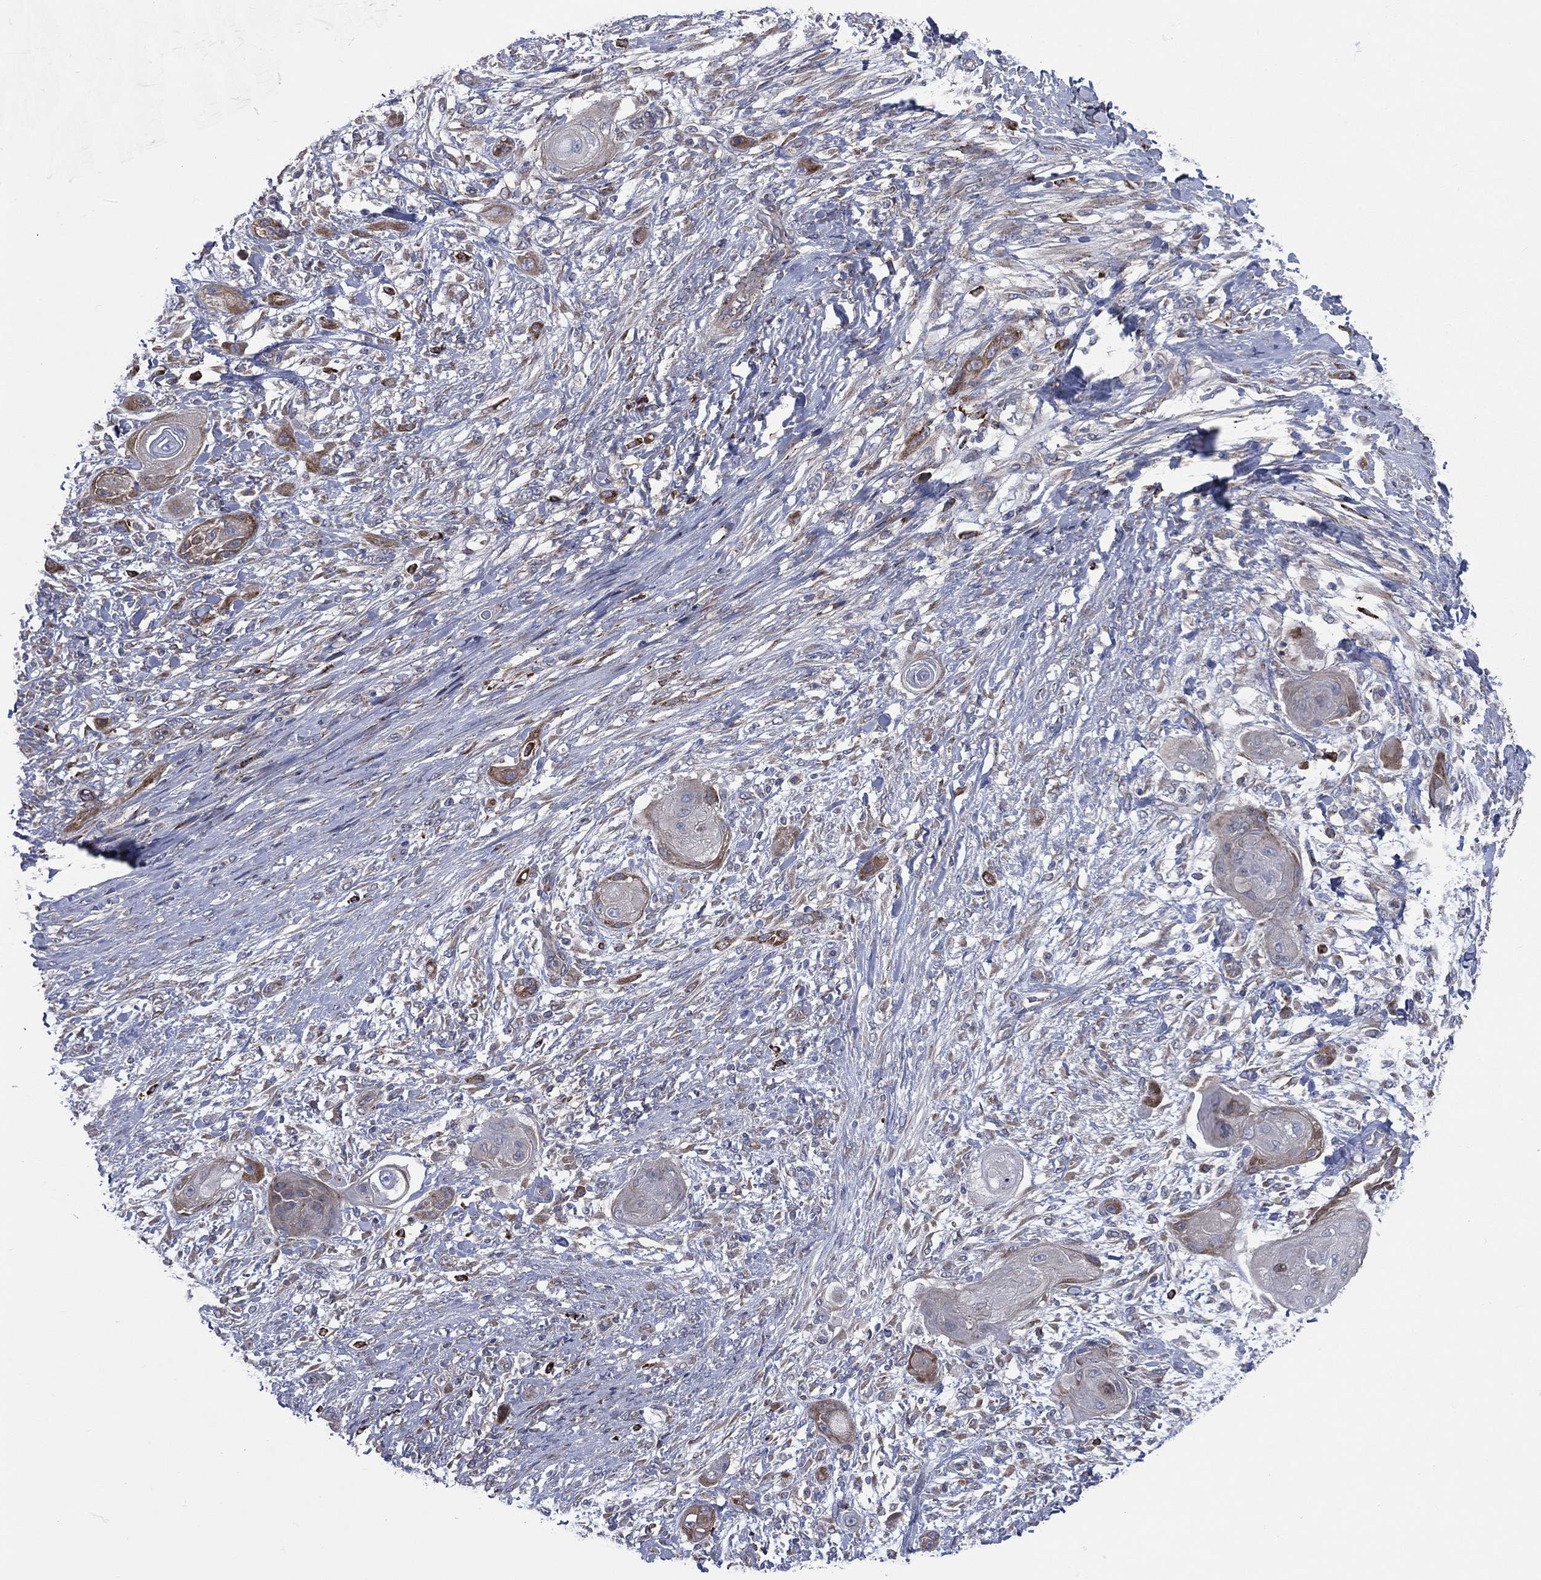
{"staining": {"intensity": "moderate", "quantity": "<25%", "location": "cytoplasmic/membranous"}, "tissue": "skin cancer", "cell_type": "Tumor cells", "image_type": "cancer", "snomed": [{"axis": "morphology", "description": "Squamous cell carcinoma, NOS"}, {"axis": "topography", "description": "Skin"}], "caption": "Immunohistochemistry (IHC) (DAB (3,3'-diaminobenzidine)) staining of skin cancer (squamous cell carcinoma) shows moderate cytoplasmic/membranous protein expression in about <25% of tumor cells.", "gene": "CCDC159", "patient": {"sex": "male", "age": 62}}